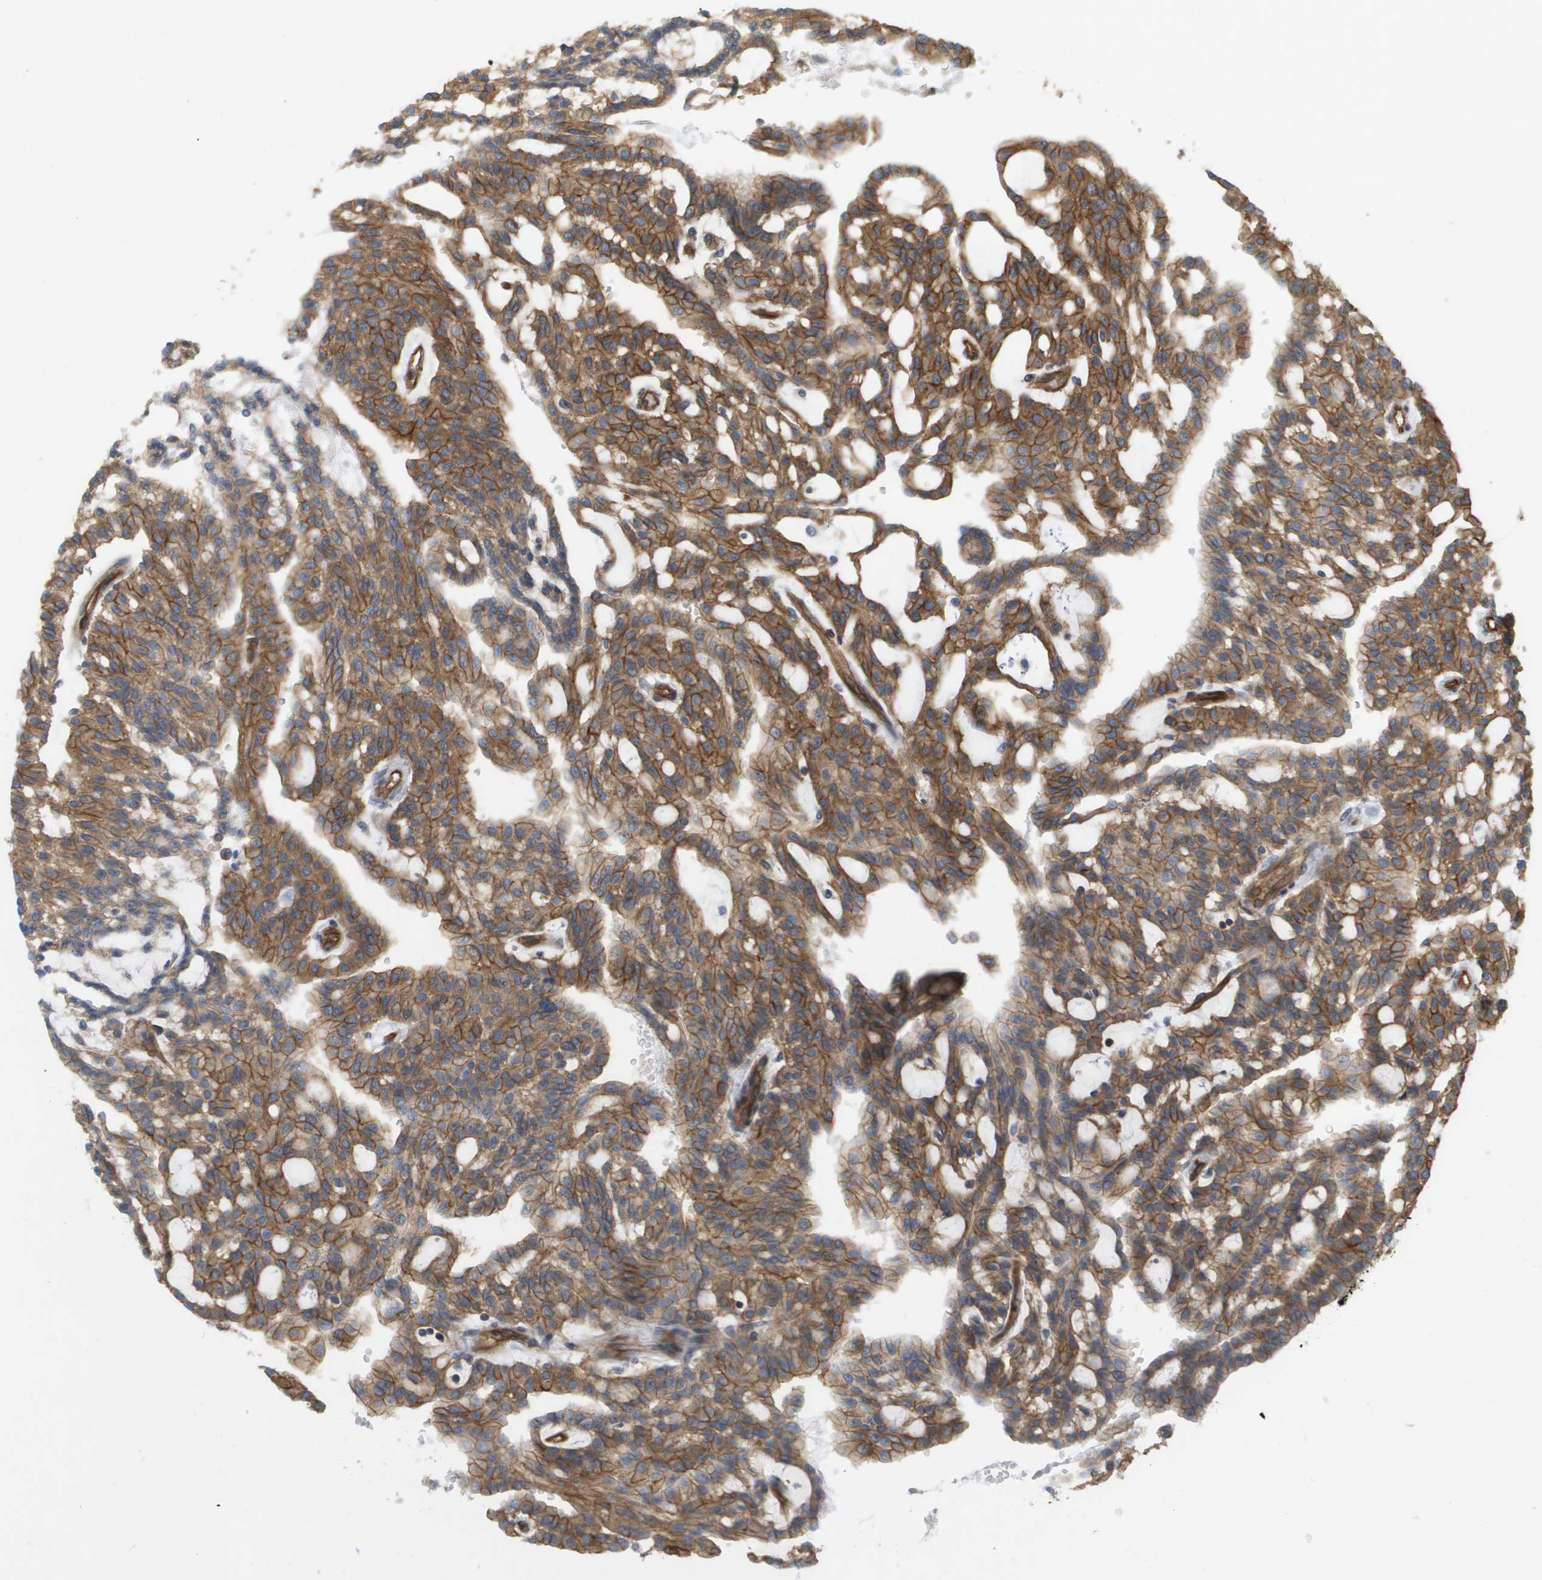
{"staining": {"intensity": "moderate", "quantity": ">75%", "location": "cytoplasmic/membranous"}, "tissue": "renal cancer", "cell_type": "Tumor cells", "image_type": "cancer", "snomed": [{"axis": "morphology", "description": "Adenocarcinoma, NOS"}, {"axis": "topography", "description": "Kidney"}], "caption": "This image displays immunohistochemistry staining of human adenocarcinoma (renal), with medium moderate cytoplasmic/membranous positivity in about >75% of tumor cells.", "gene": "SGMS2", "patient": {"sex": "male", "age": 63}}